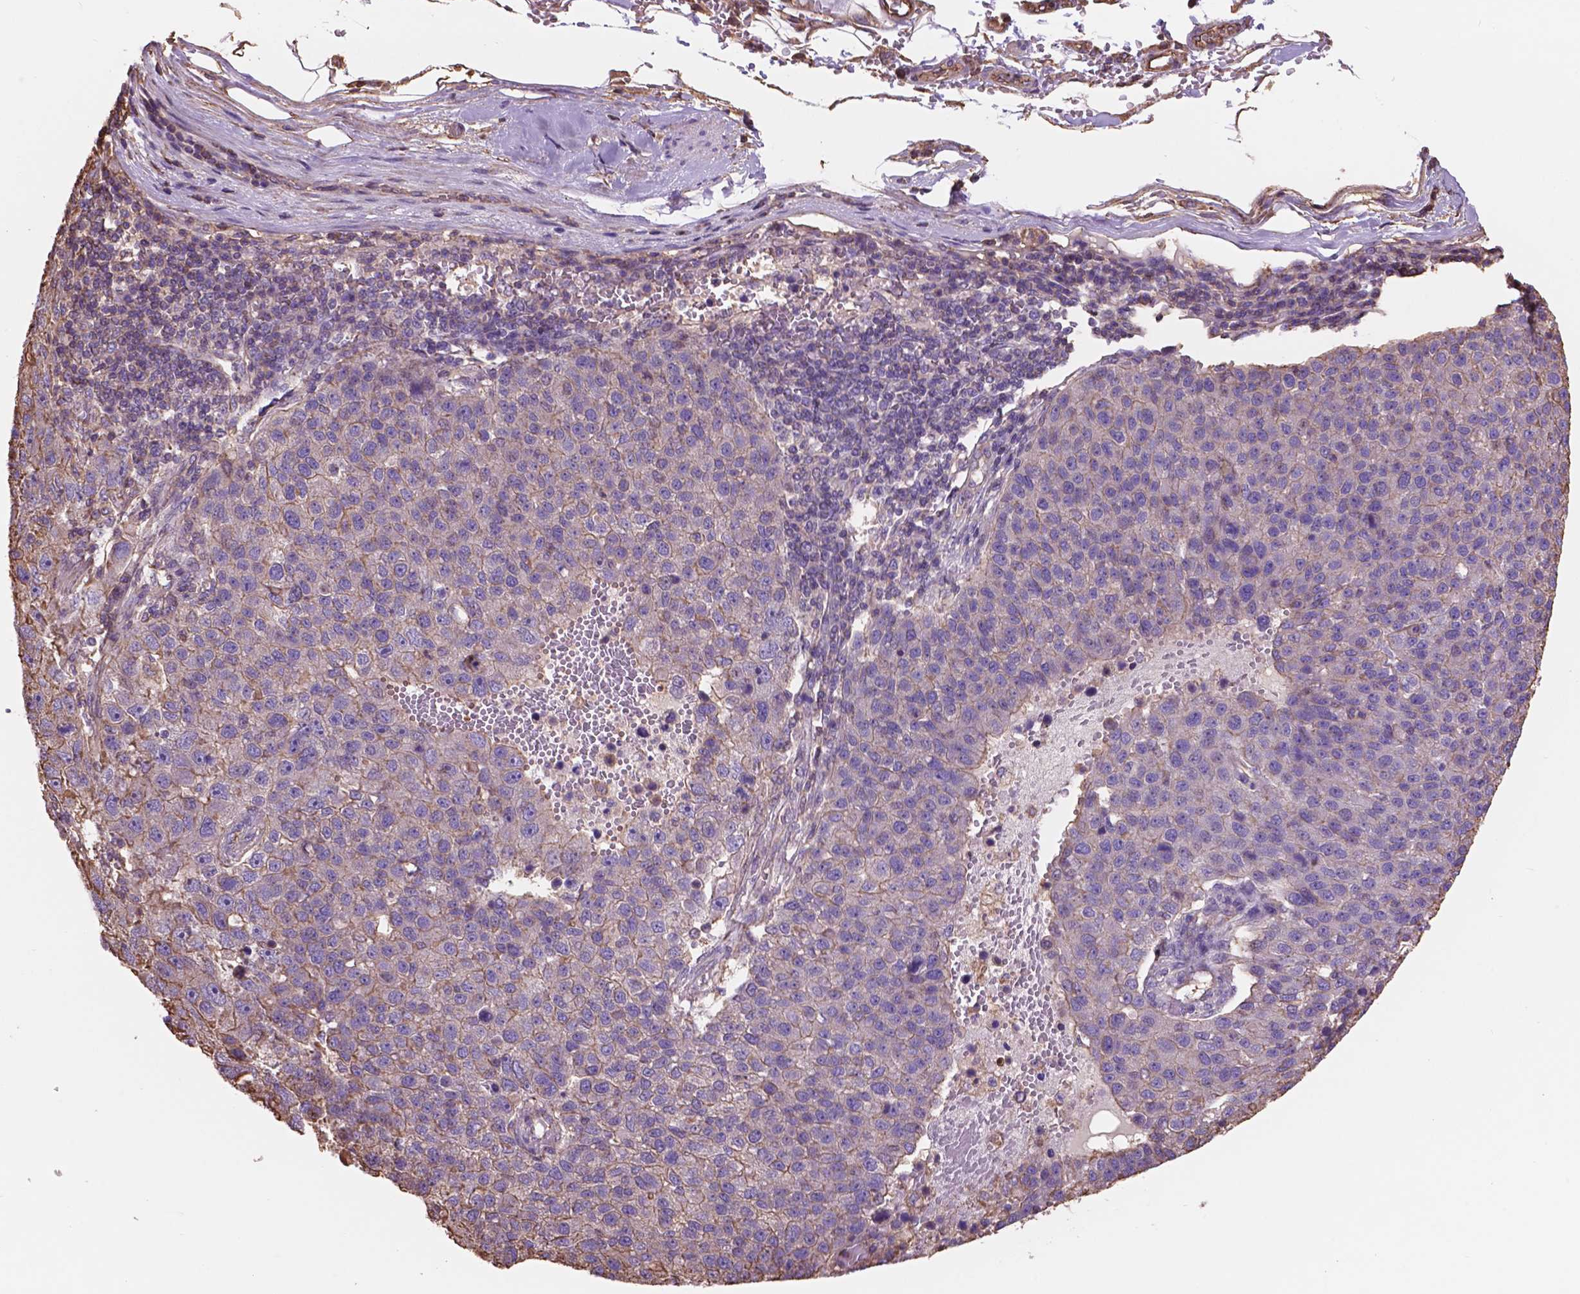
{"staining": {"intensity": "weak", "quantity": ">75%", "location": "cytoplasmic/membranous"}, "tissue": "pancreatic cancer", "cell_type": "Tumor cells", "image_type": "cancer", "snomed": [{"axis": "morphology", "description": "Adenocarcinoma, NOS"}, {"axis": "topography", "description": "Pancreas"}], "caption": "Immunohistochemistry of human pancreatic cancer (adenocarcinoma) shows low levels of weak cytoplasmic/membranous positivity in approximately >75% of tumor cells.", "gene": "NIPA2", "patient": {"sex": "female", "age": 61}}